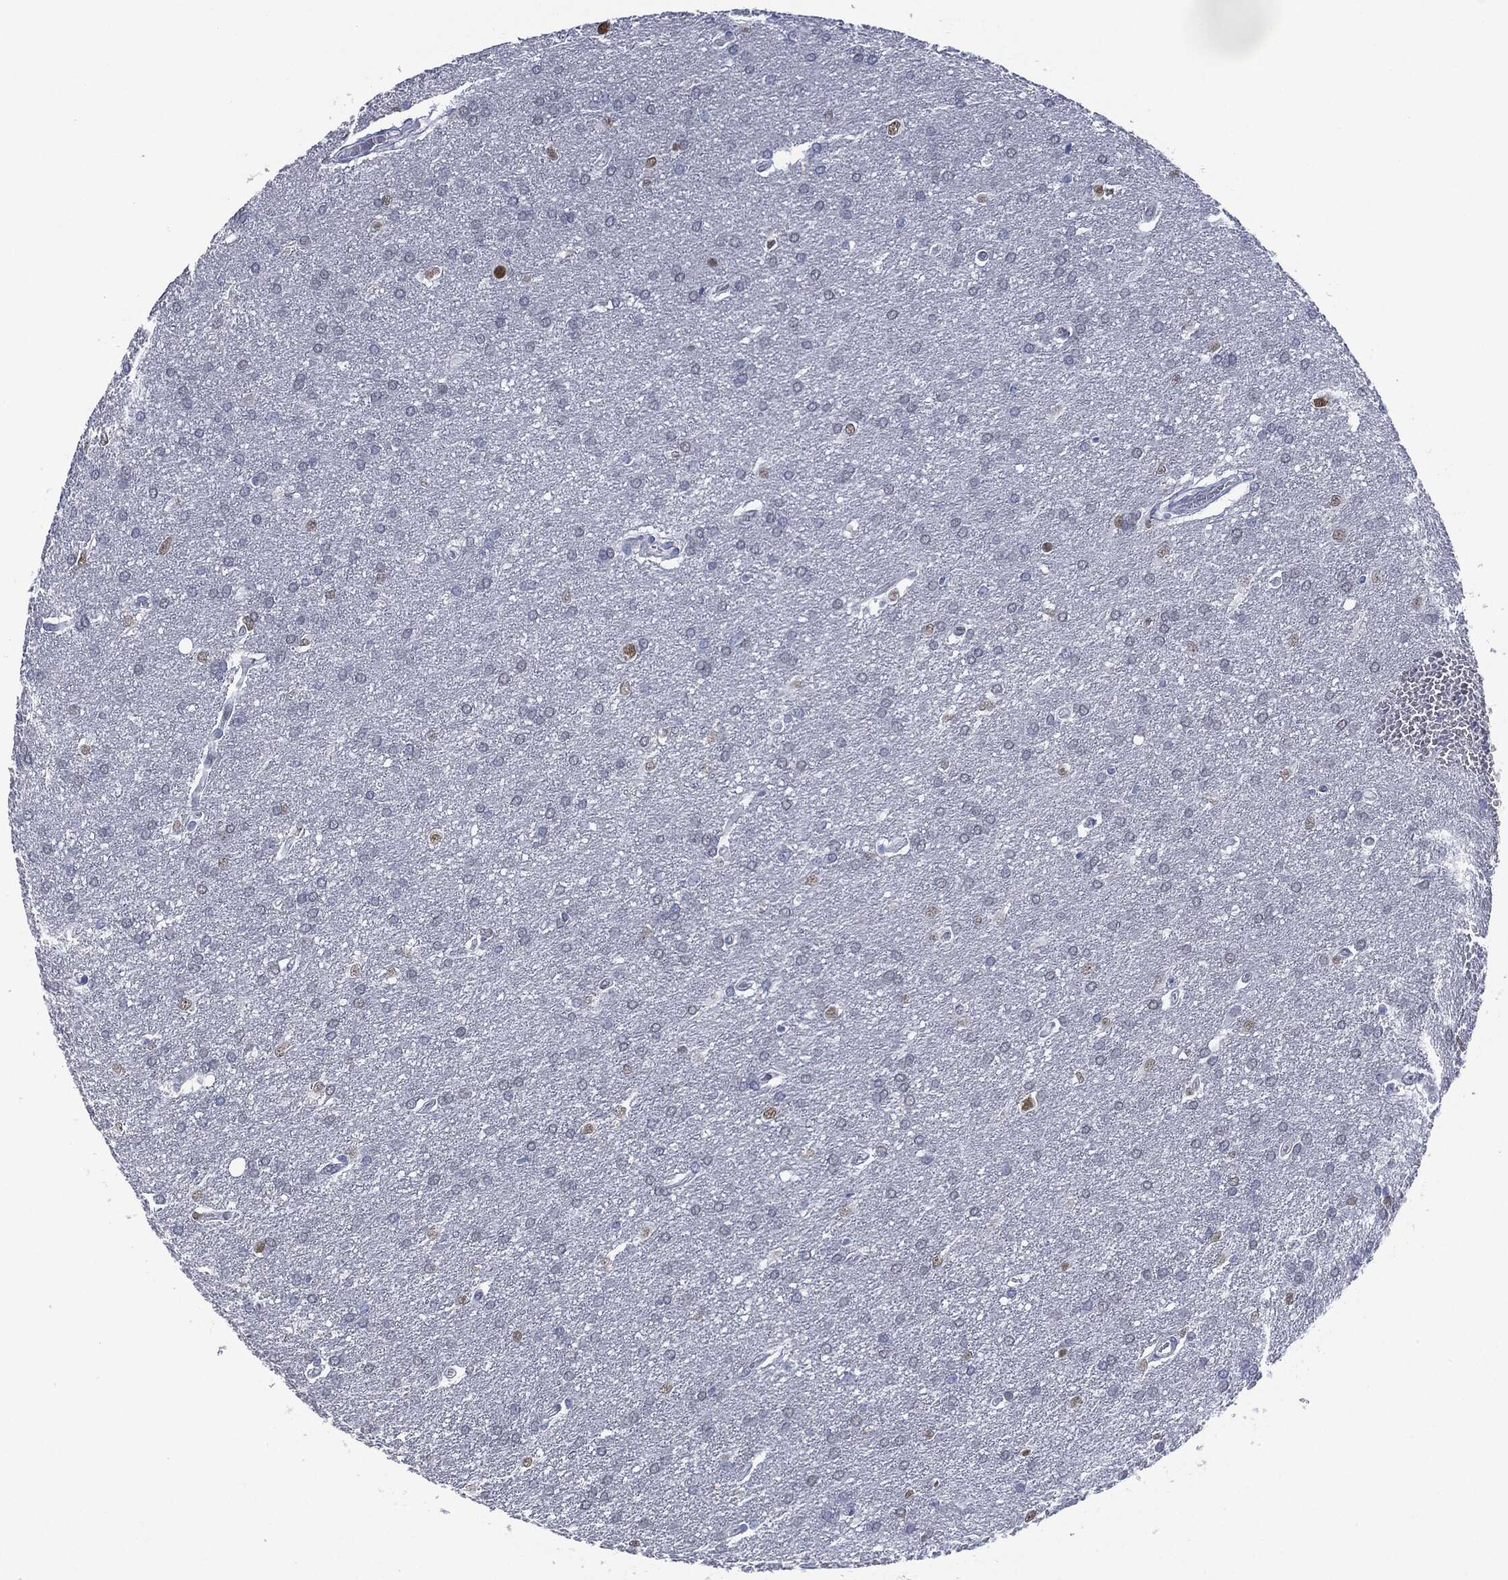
{"staining": {"intensity": "moderate", "quantity": "25%-75%", "location": "nuclear"}, "tissue": "glioma", "cell_type": "Tumor cells", "image_type": "cancer", "snomed": [{"axis": "morphology", "description": "Glioma, malignant, Low grade"}, {"axis": "topography", "description": "Brain"}], "caption": "Moderate nuclear positivity for a protein is identified in approximately 25%-75% of tumor cells of low-grade glioma (malignant) using immunohistochemistry.", "gene": "MUC16", "patient": {"sex": "female", "age": 32}}